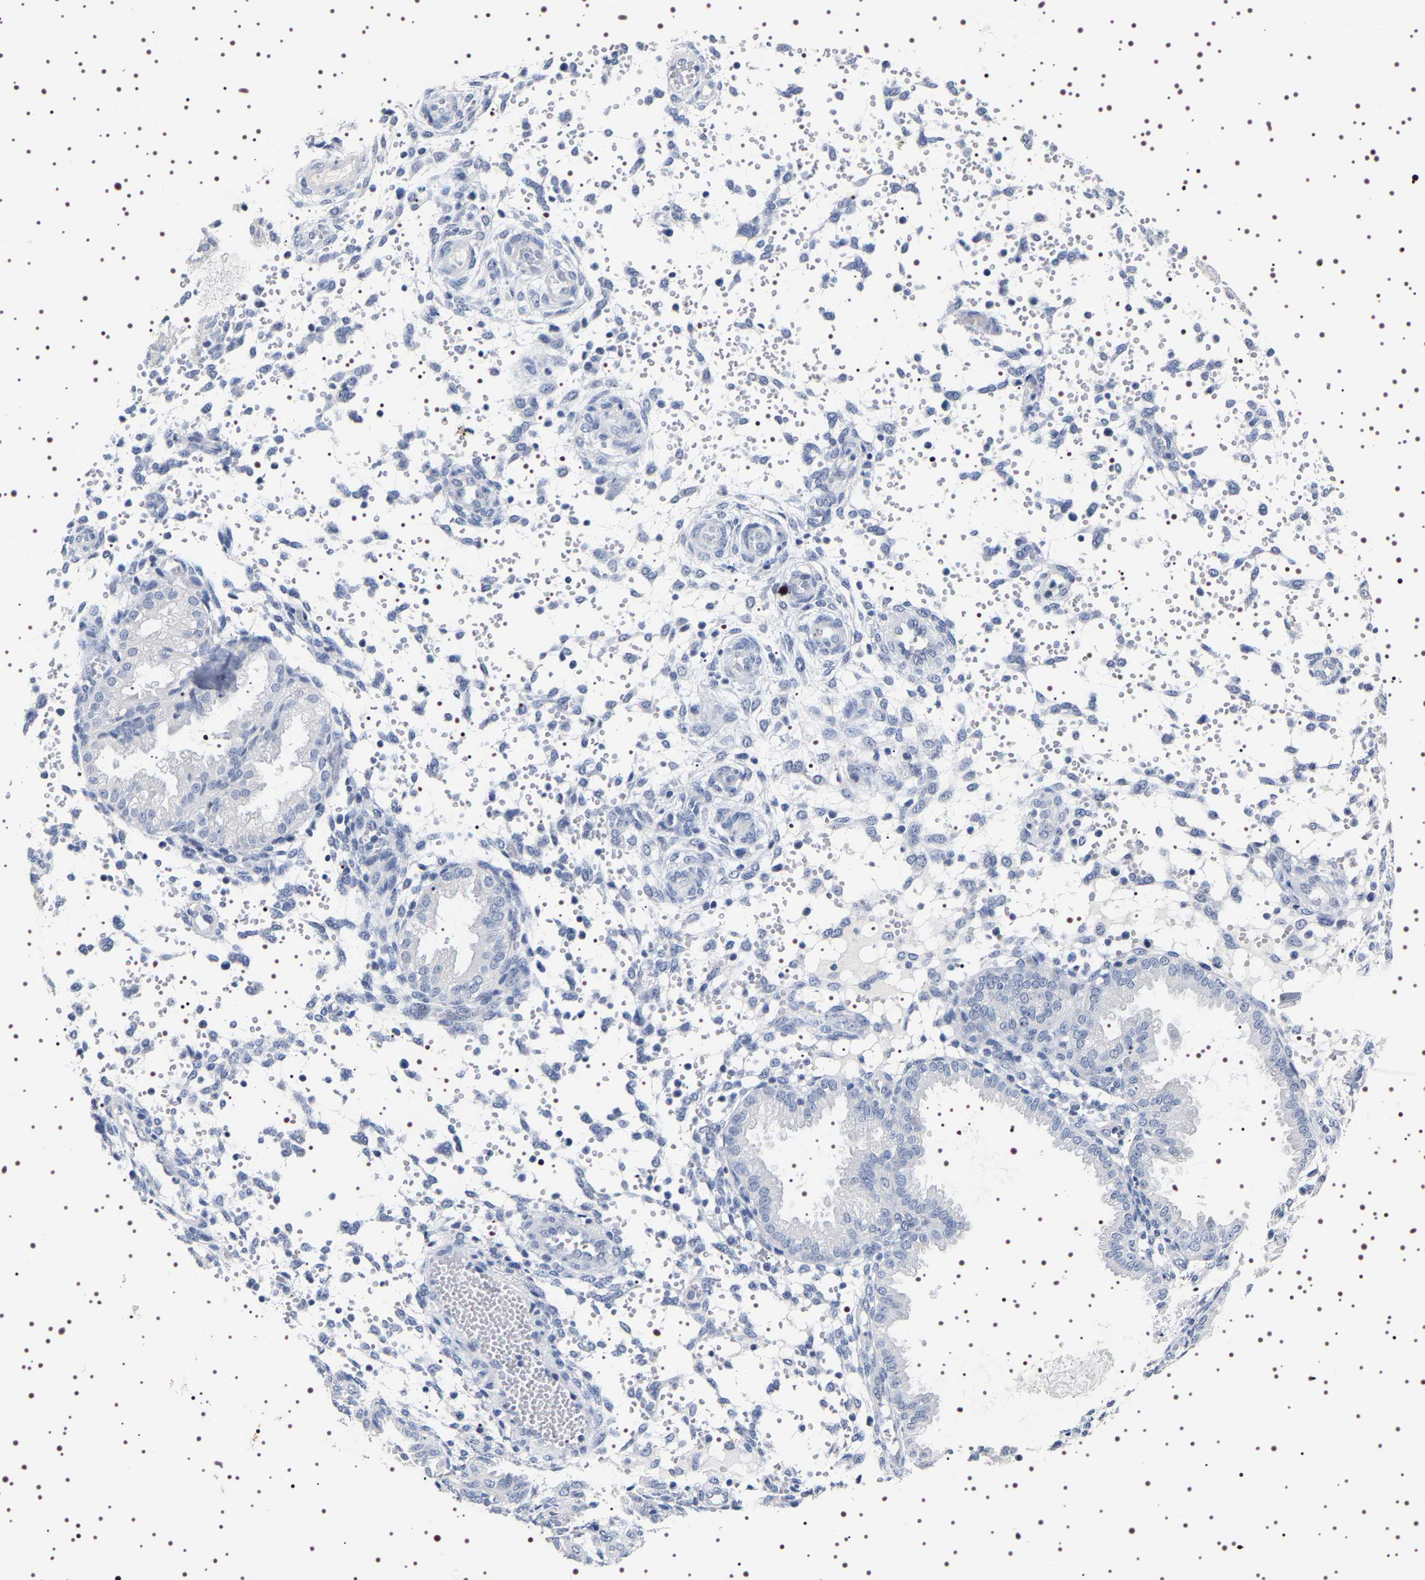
{"staining": {"intensity": "negative", "quantity": "none", "location": "none"}, "tissue": "endometrium", "cell_type": "Cells in endometrial stroma", "image_type": "normal", "snomed": [{"axis": "morphology", "description": "Normal tissue, NOS"}, {"axis": "topography", "description": "Endometrium"}], "caption": "Immunohistochemical staining of unremarkable human endometrium shows no significant expression in cells in endometrial stroma. (Brightfield microscopy of DAB immunohistochemistry at high magnification).", "gene": "UBQLN3", "patient": {"sex": "female", "age": 33}}